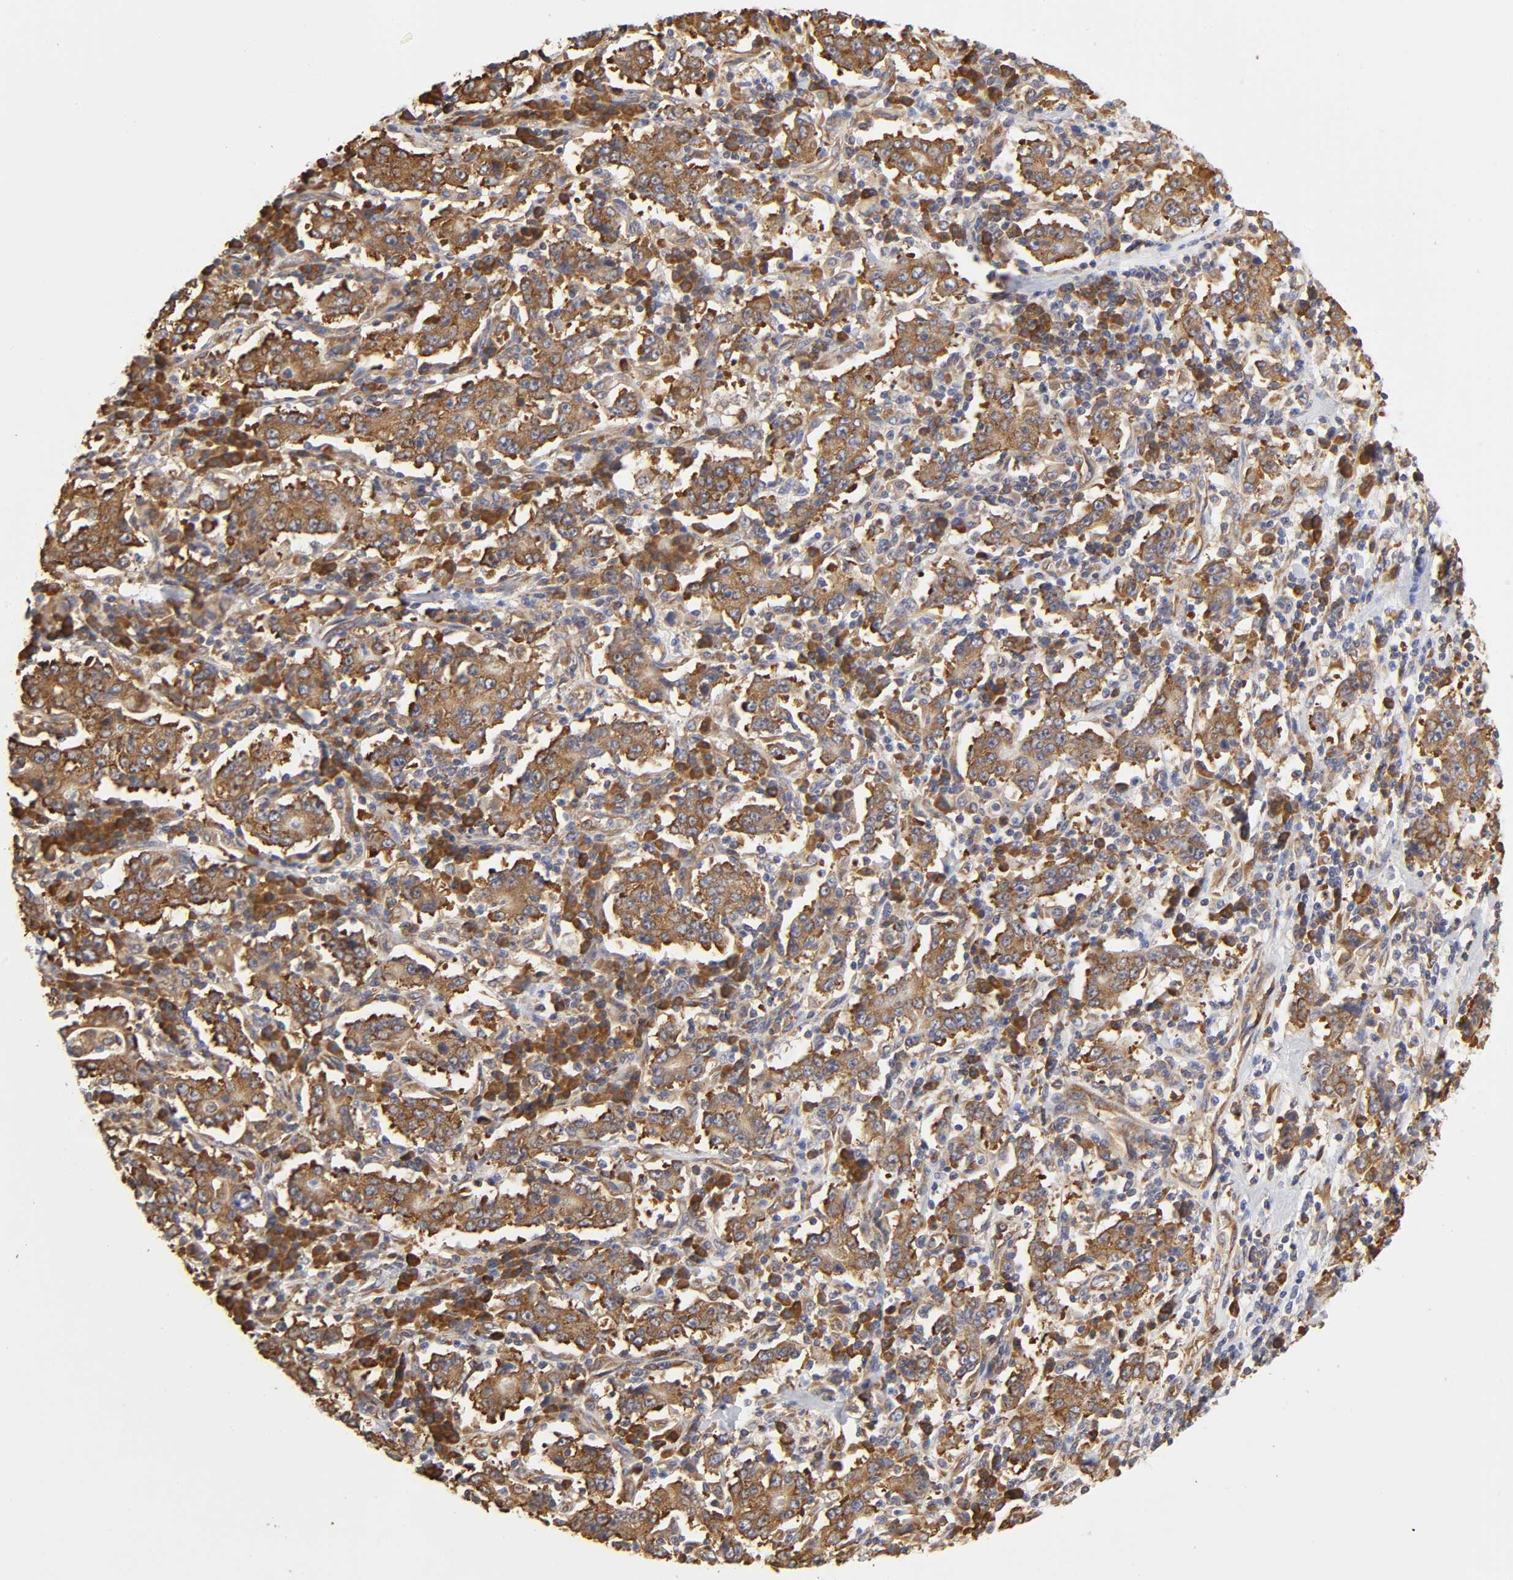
{"staining": {"intensity": "strong", "quantity": ">75%", "location": "cytoplasmic/membranous"}, "tissue": "stomach cancer", "cell_type": "Tumor cells", "image_type": "cancer", "snomed": [{"axis": "morphology", "description": "Normal tissue, NOS"}, {"axis": "morphology", "description": "Adenocarcinoma, NOS"}, {"axis": "topography", "description": "Stomach, upper"}, {"axis": "topography", "description": "Stomach"}], "caption": "Human stomach adenocarcinoma stained for a protein (brown) displays strong cytoplasmic/membranous positive positivity in approximately >75% of tumor cells.", "gene": "RPL14", "patient": {"sex": "male", "age": 59}}